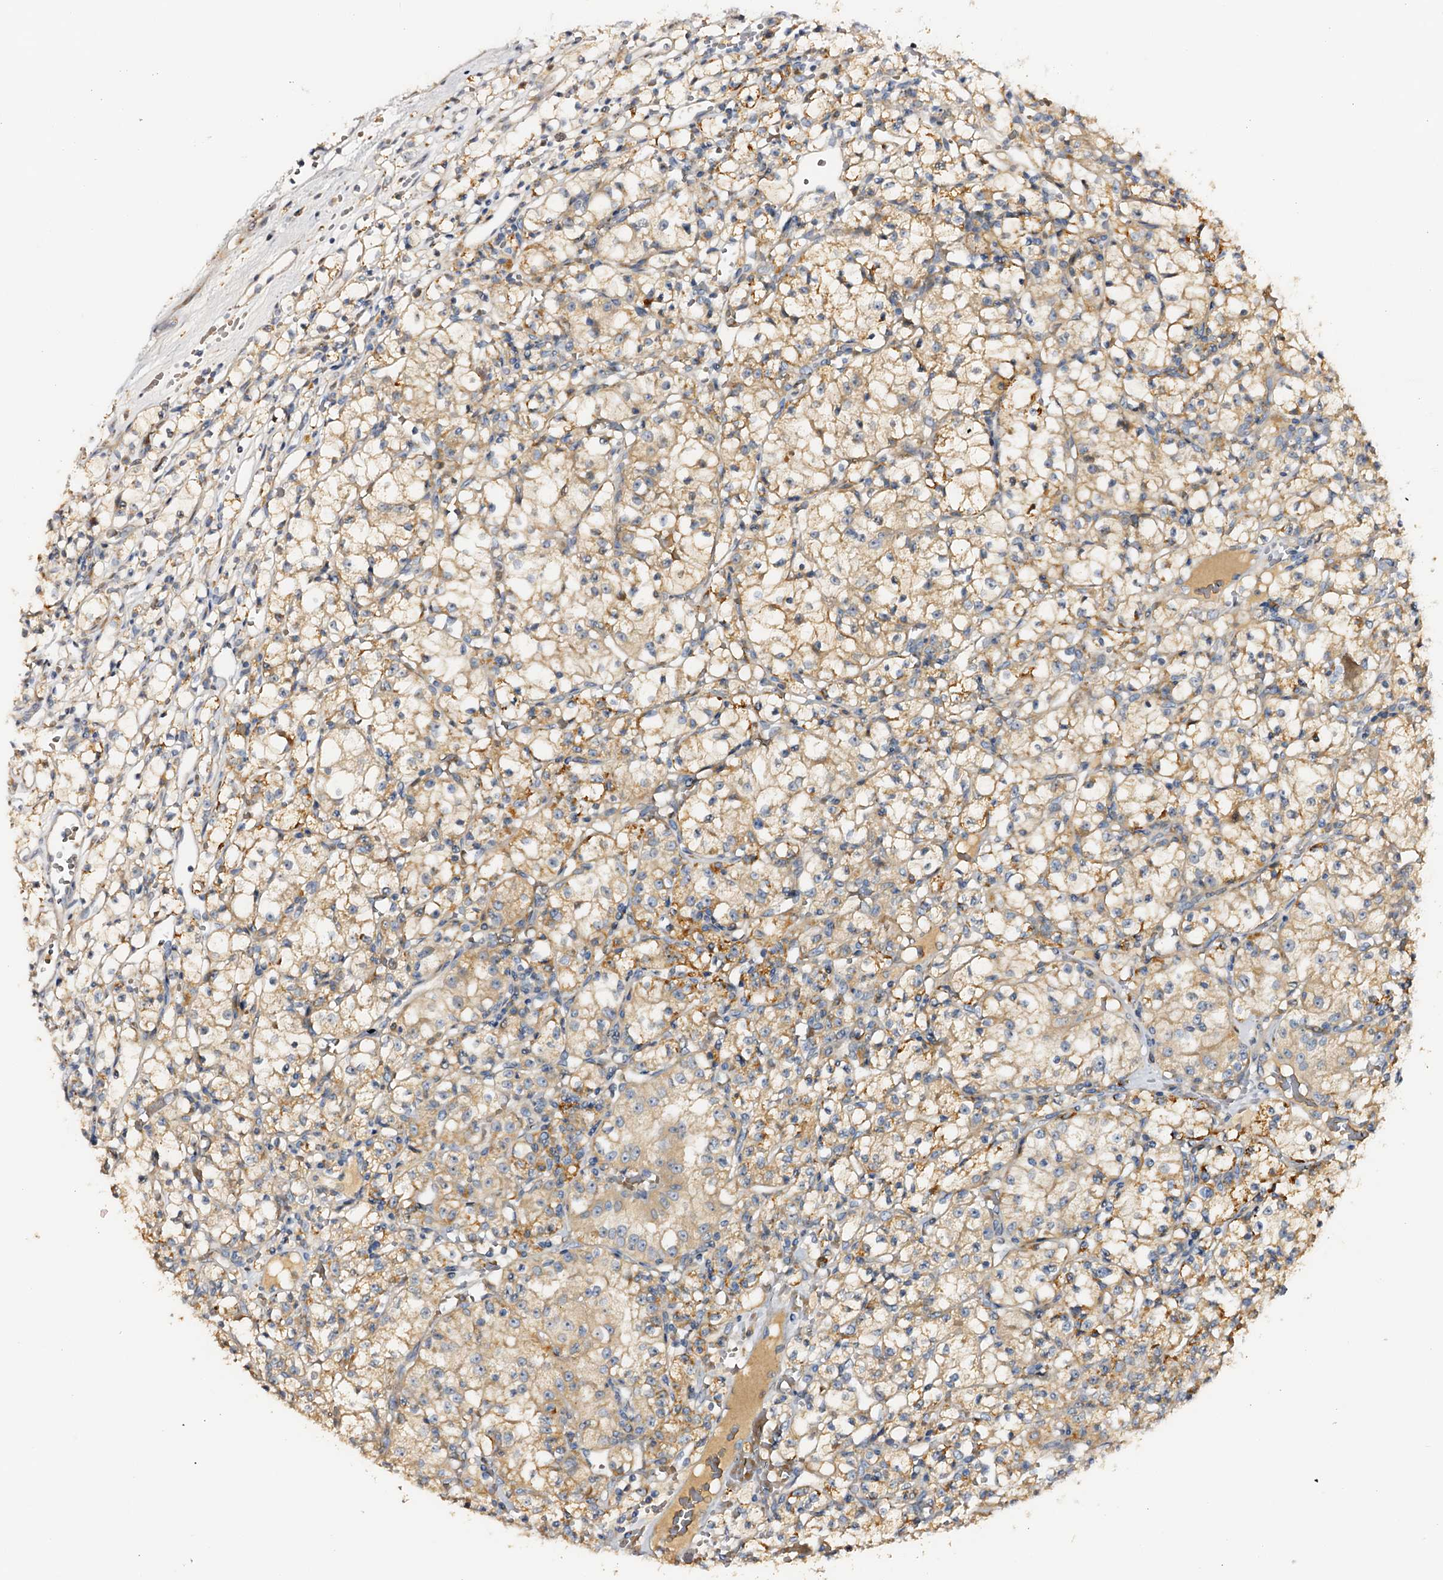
{"staining": {"intensity": "weak", "quantity": ">75%", "location": "cytoplasmic/membranous"}, "tissue": "renal cancer", "cell_type": "Tumor cells", "image_type": "cancer", "snomed": [{"axis": "morphology", "description": "Adenocarcinoma, NOS"}, {"axis": "topography", "description": "Kidney"}], "caption": "Immunohistochemical staining of human renal cancer (adenocarcinoma) displays low levels of weak cytoplasmic/membranous staining in about >75% of tumor cells.", "gene": "DMXL2", "patient": {"sex": "female", "age": 59}}